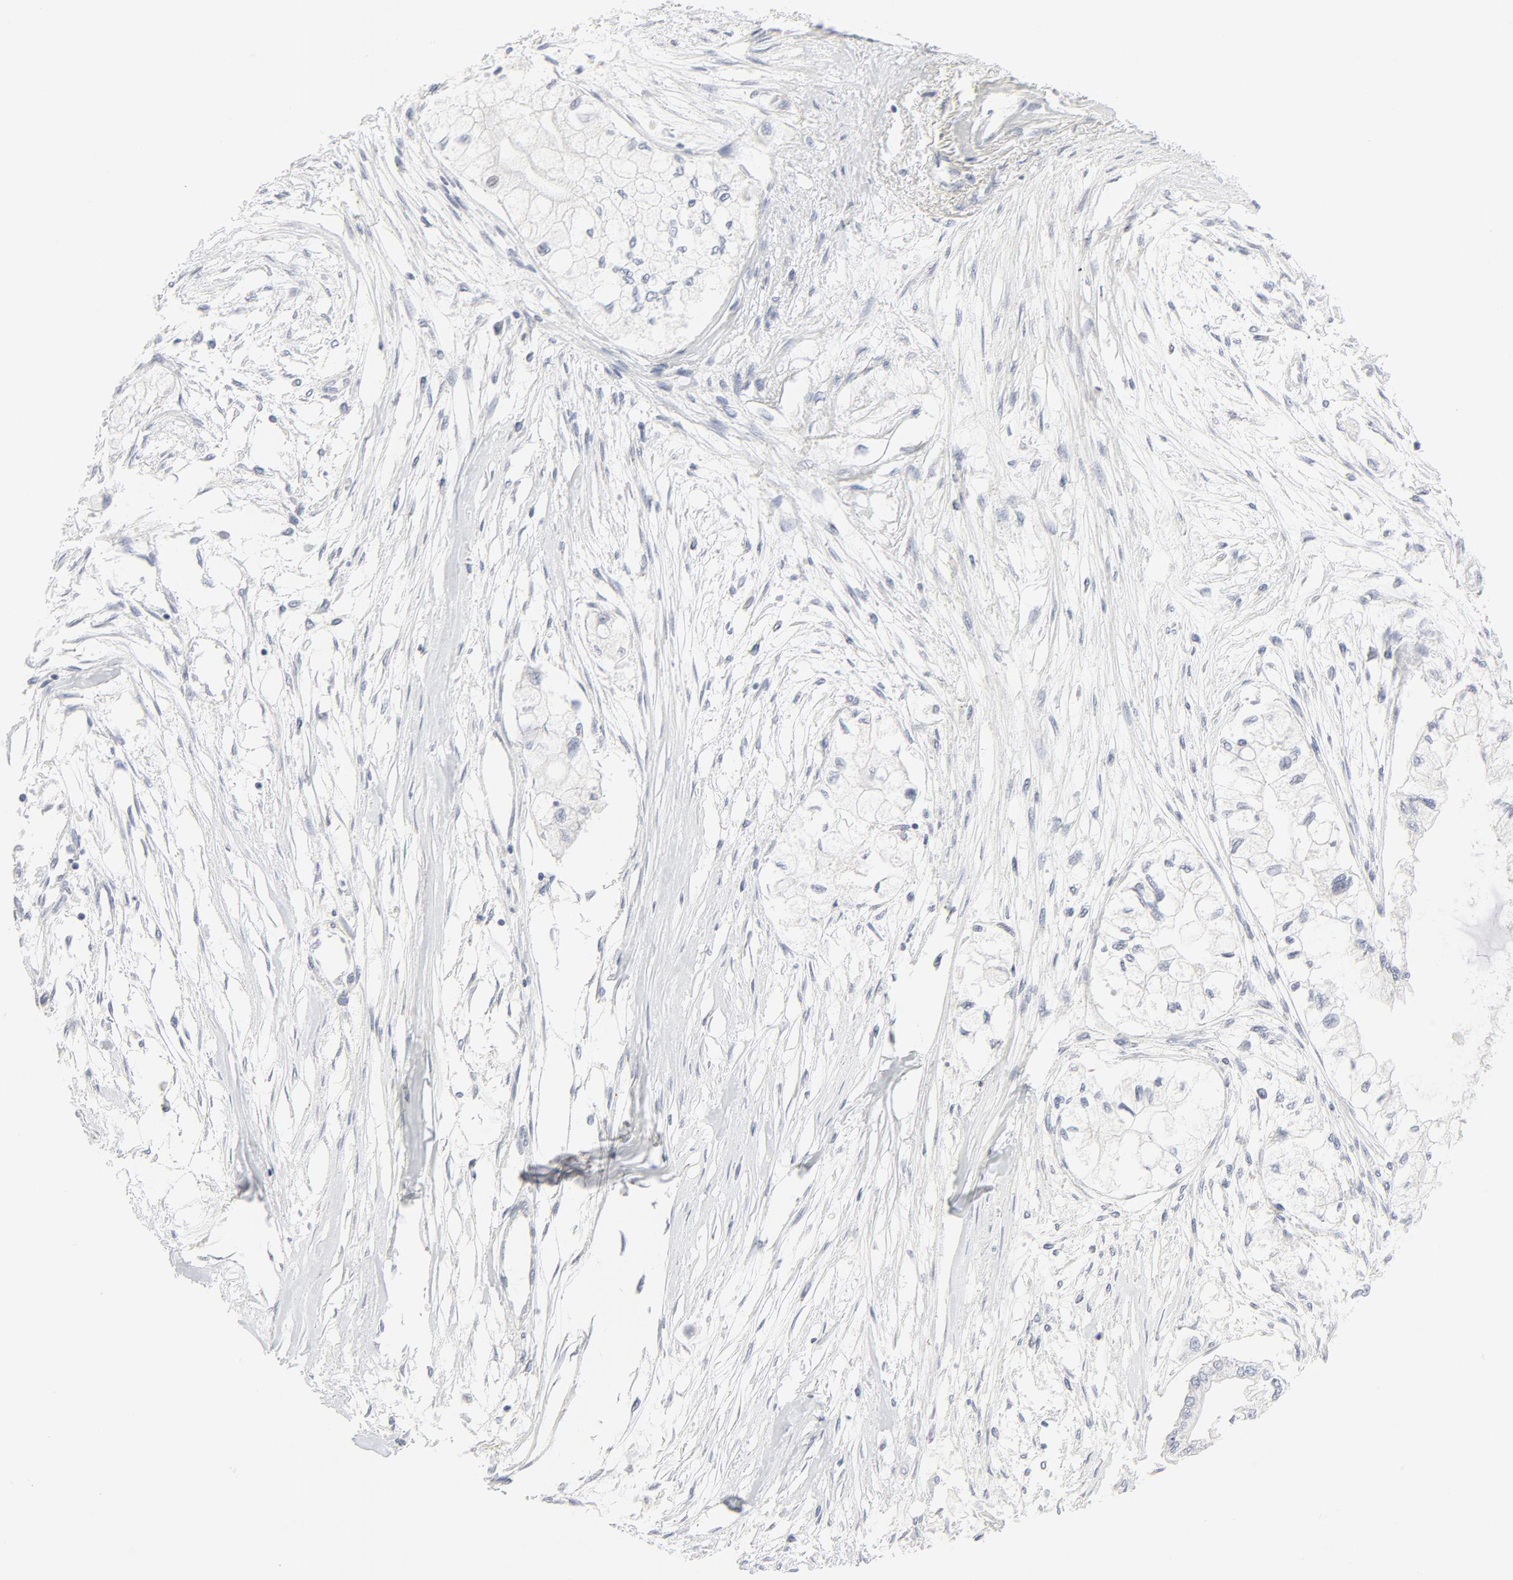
{"staining": {"intensity": "negative", "quantity": "none", "location": "none"}, "tissue": "pancreatic cancer", "cell_type": "Tumor cells", "image_type": "cancer", "snomed": [{"axis": "morphology", "description": "Adenocarcinoma, NOS"}, {"axis": "topography", "description": "Pancreas"}], "caption": "DAB (3,3'-diaminobenzidine) immunohistochemical staining of human adenocarcinoma (pancreatic) exhibits no significant staining in tumor cells.", "gene": "LRP6", "patient": {"sex": "male", "age": 79}}